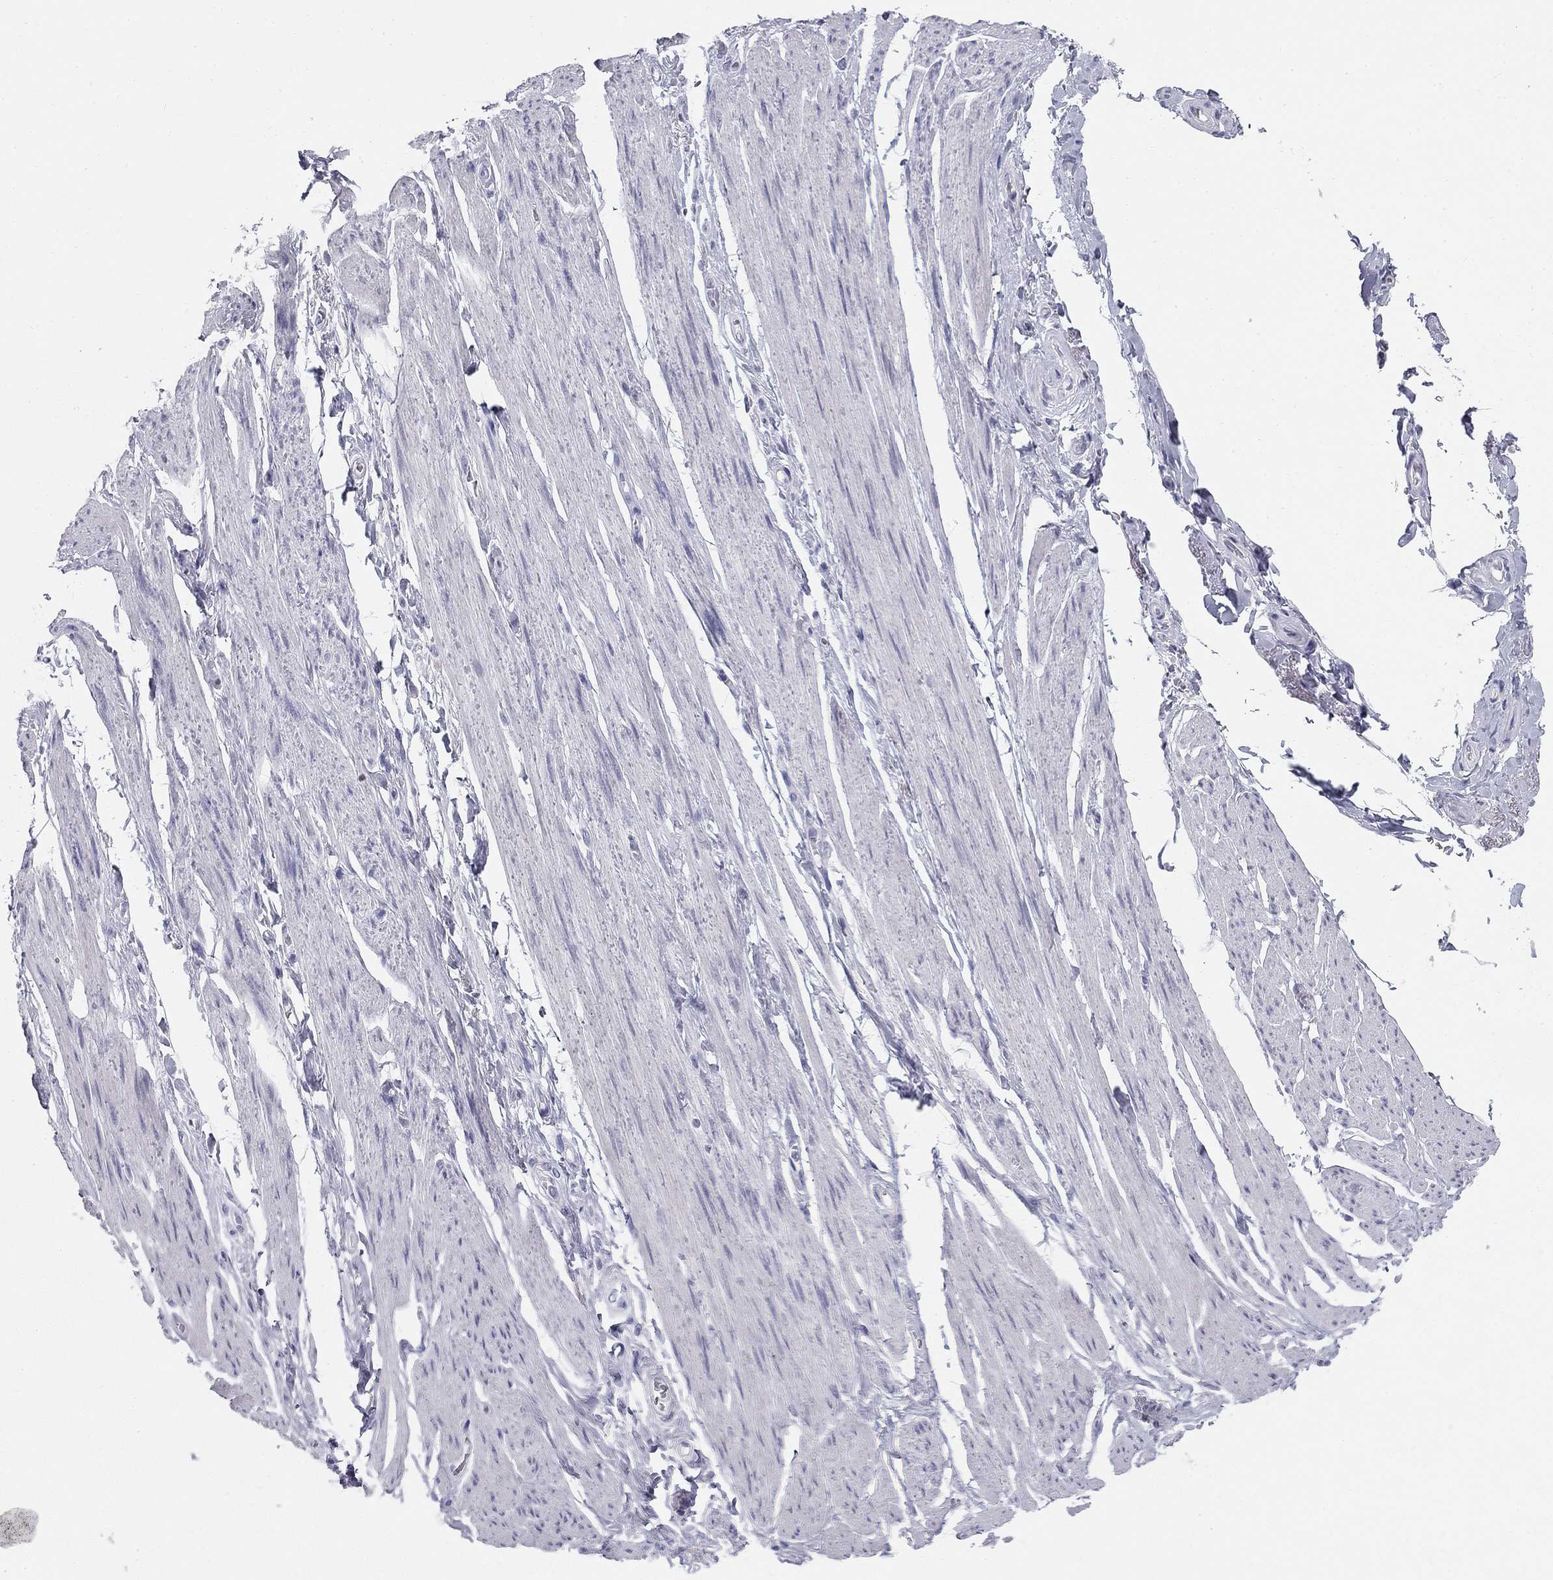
{"staining": {"intensity": "weak", "quantity": "<25%", "location": "cytoplasmic/membranous"}, "tissue": "skeletal muscle", "cell_type": "Myocytes", "image_type": "normal", "snomed": [{"axis": "morphology", "description": "Normal tissue, NOS"}, {"axis": "topography", "description": "Skeletal muscle"}, {"axis": "topography", "description": "Anal"}, {"axis": "topography", "description": "Peripheral nerve tissue"}], "caption": "The image displays no staining of myocytes in benign skeletal muscle.", "gene": "SULT2B1", "patient": {"sex": "male", "age": 53}}